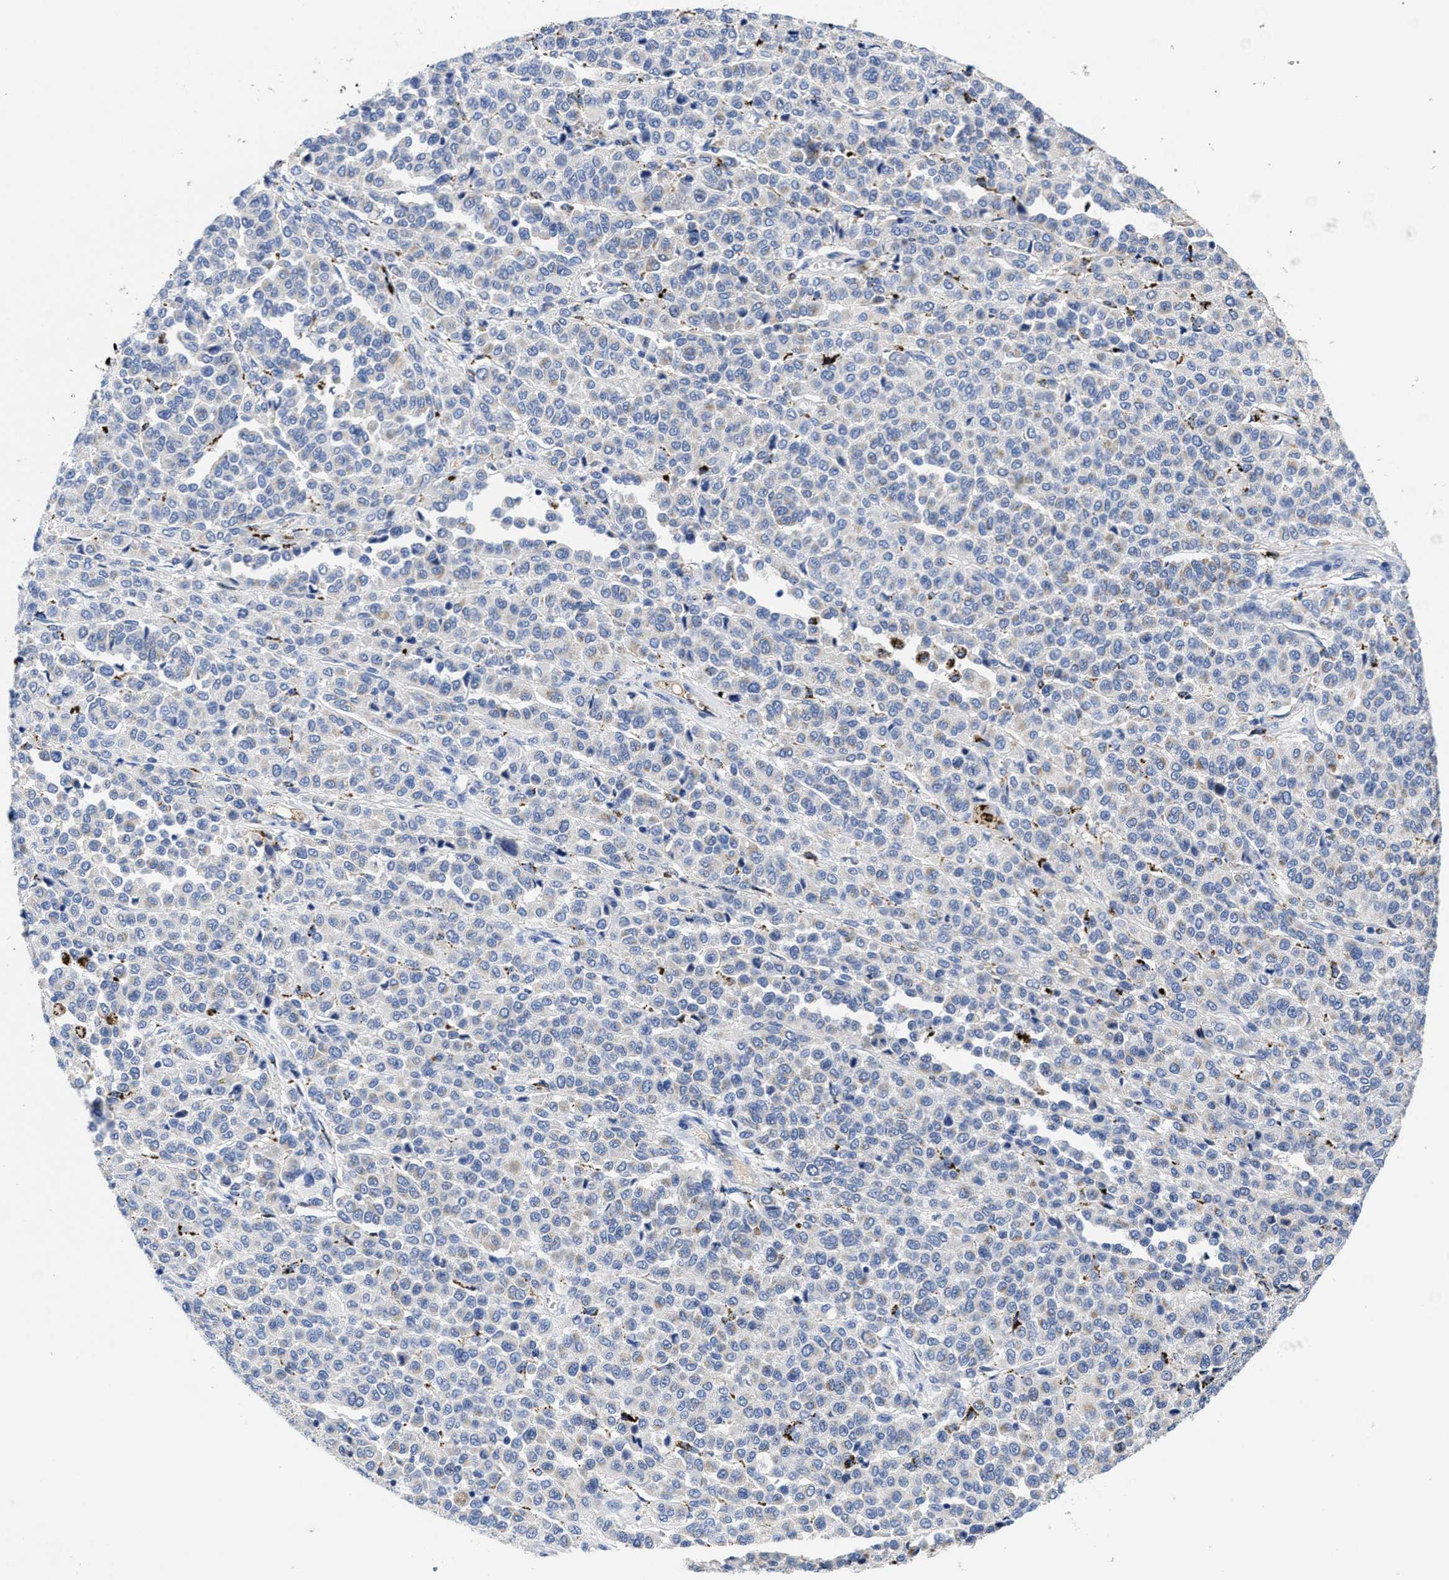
{"staining": {"intensity": "negative", "quantity": "none", "location": "none"}, "tissue": "melanoma", "cell_type": "Tumor cells", "image_type": "cancer", "snomed": [{"axis": "morphology", "description": "Malignant melanoma, Metastatic site"}, {"axis": "topography", "description": "Pancreas"}], "caption": "Protein analysis of melanoma displays no significant positivity in tumor cells.", "gene": "TBRG4", "patient": {"sex": "female", "age": 30}}